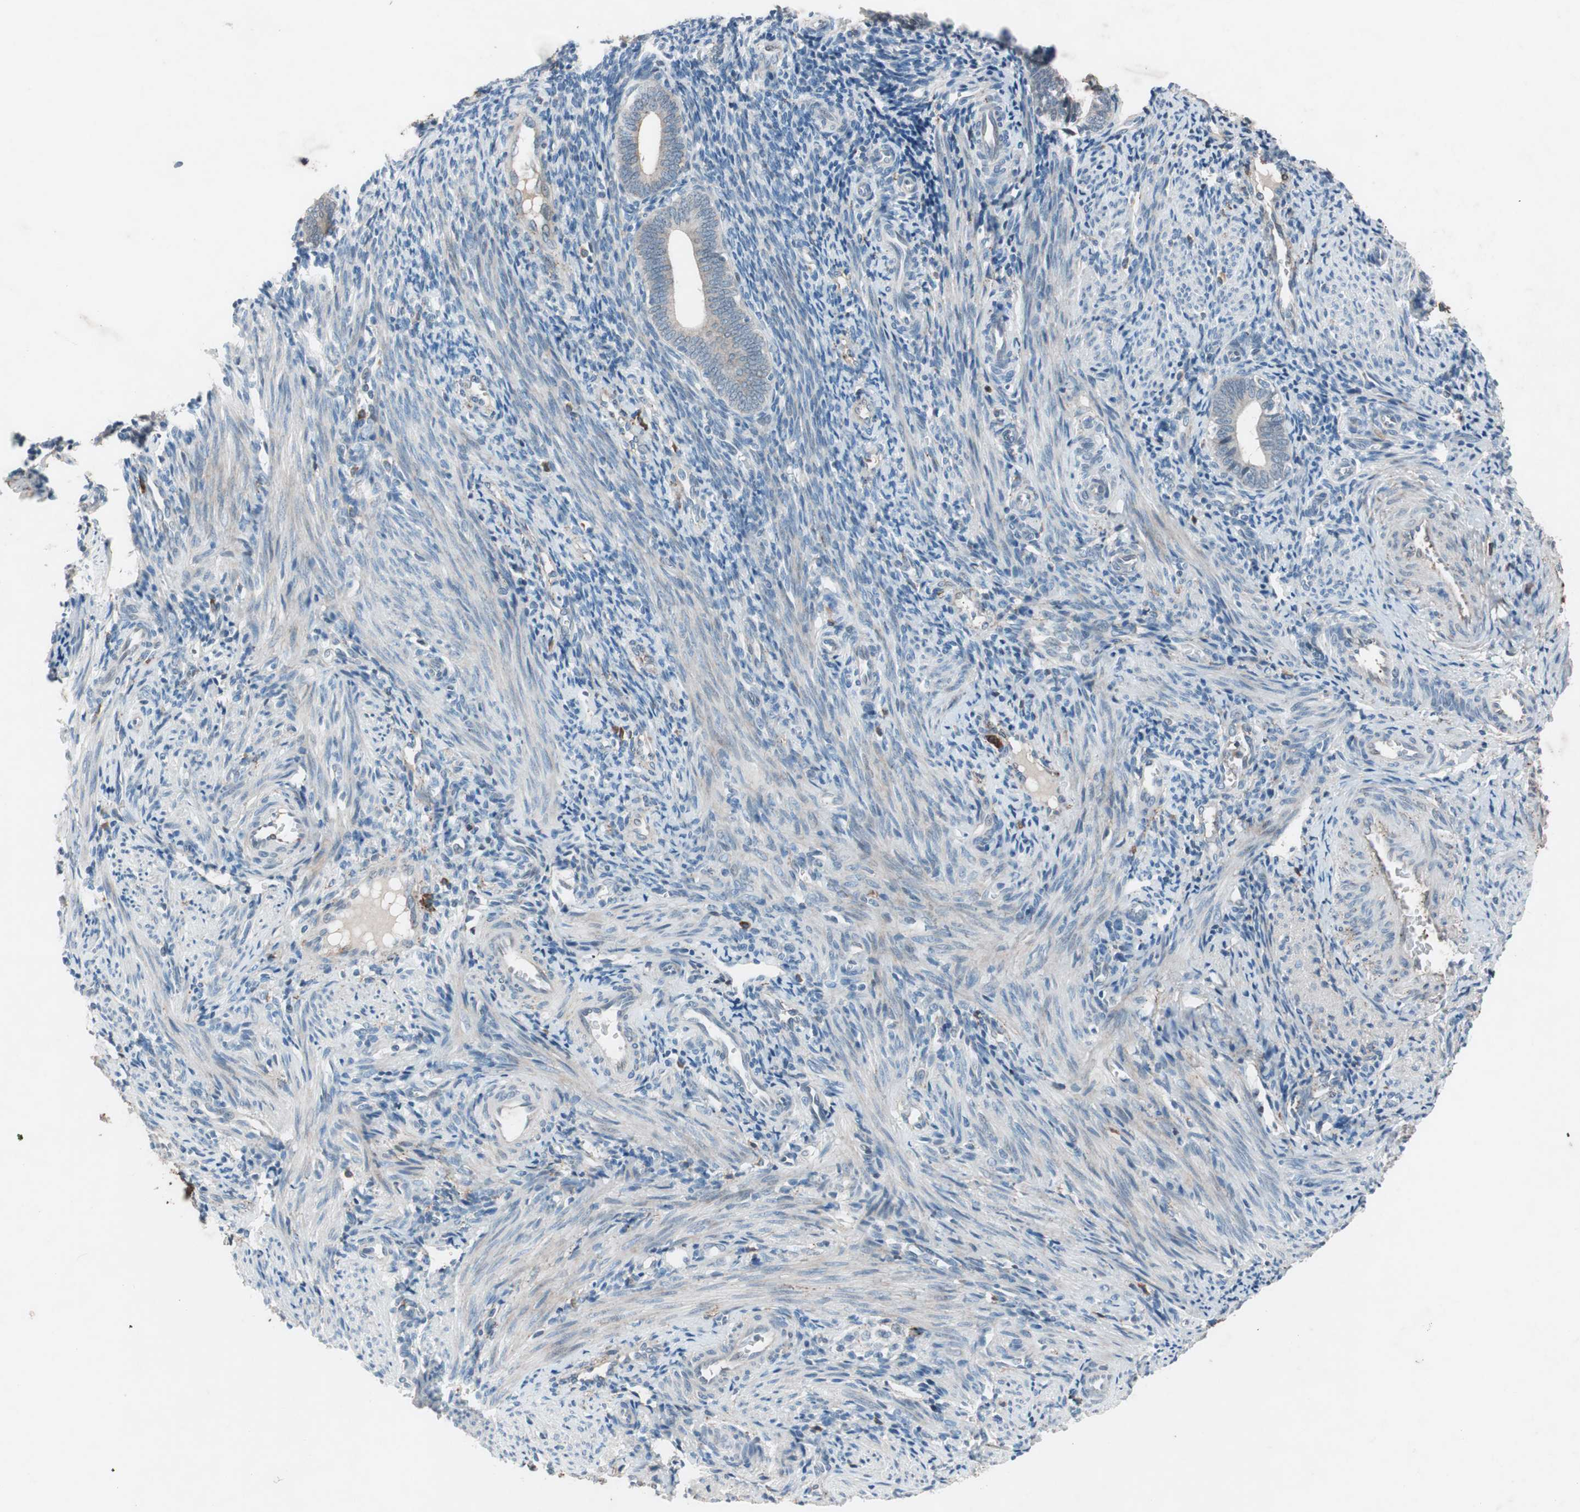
{"staining": {"intensity": "negative", "quantity": "none", "location": "none"}, "tissue": "endometrium", "cell_type": "Cells in endometrial stroma", "image_type": "normal", "snomed": [{"axis": "morphology", "description": "Normal tissue, NOS"}, {"axis": "topography", "description": "Uterus"}, {"axis": "topography", "description": "Endometrium"}], "caption": "The photomicrograph demonstrates no significant positivity in cells in endometrial stroma of endometrium.", "gene": "GRB7", "patient": {"sex": "female", "age": 33}}